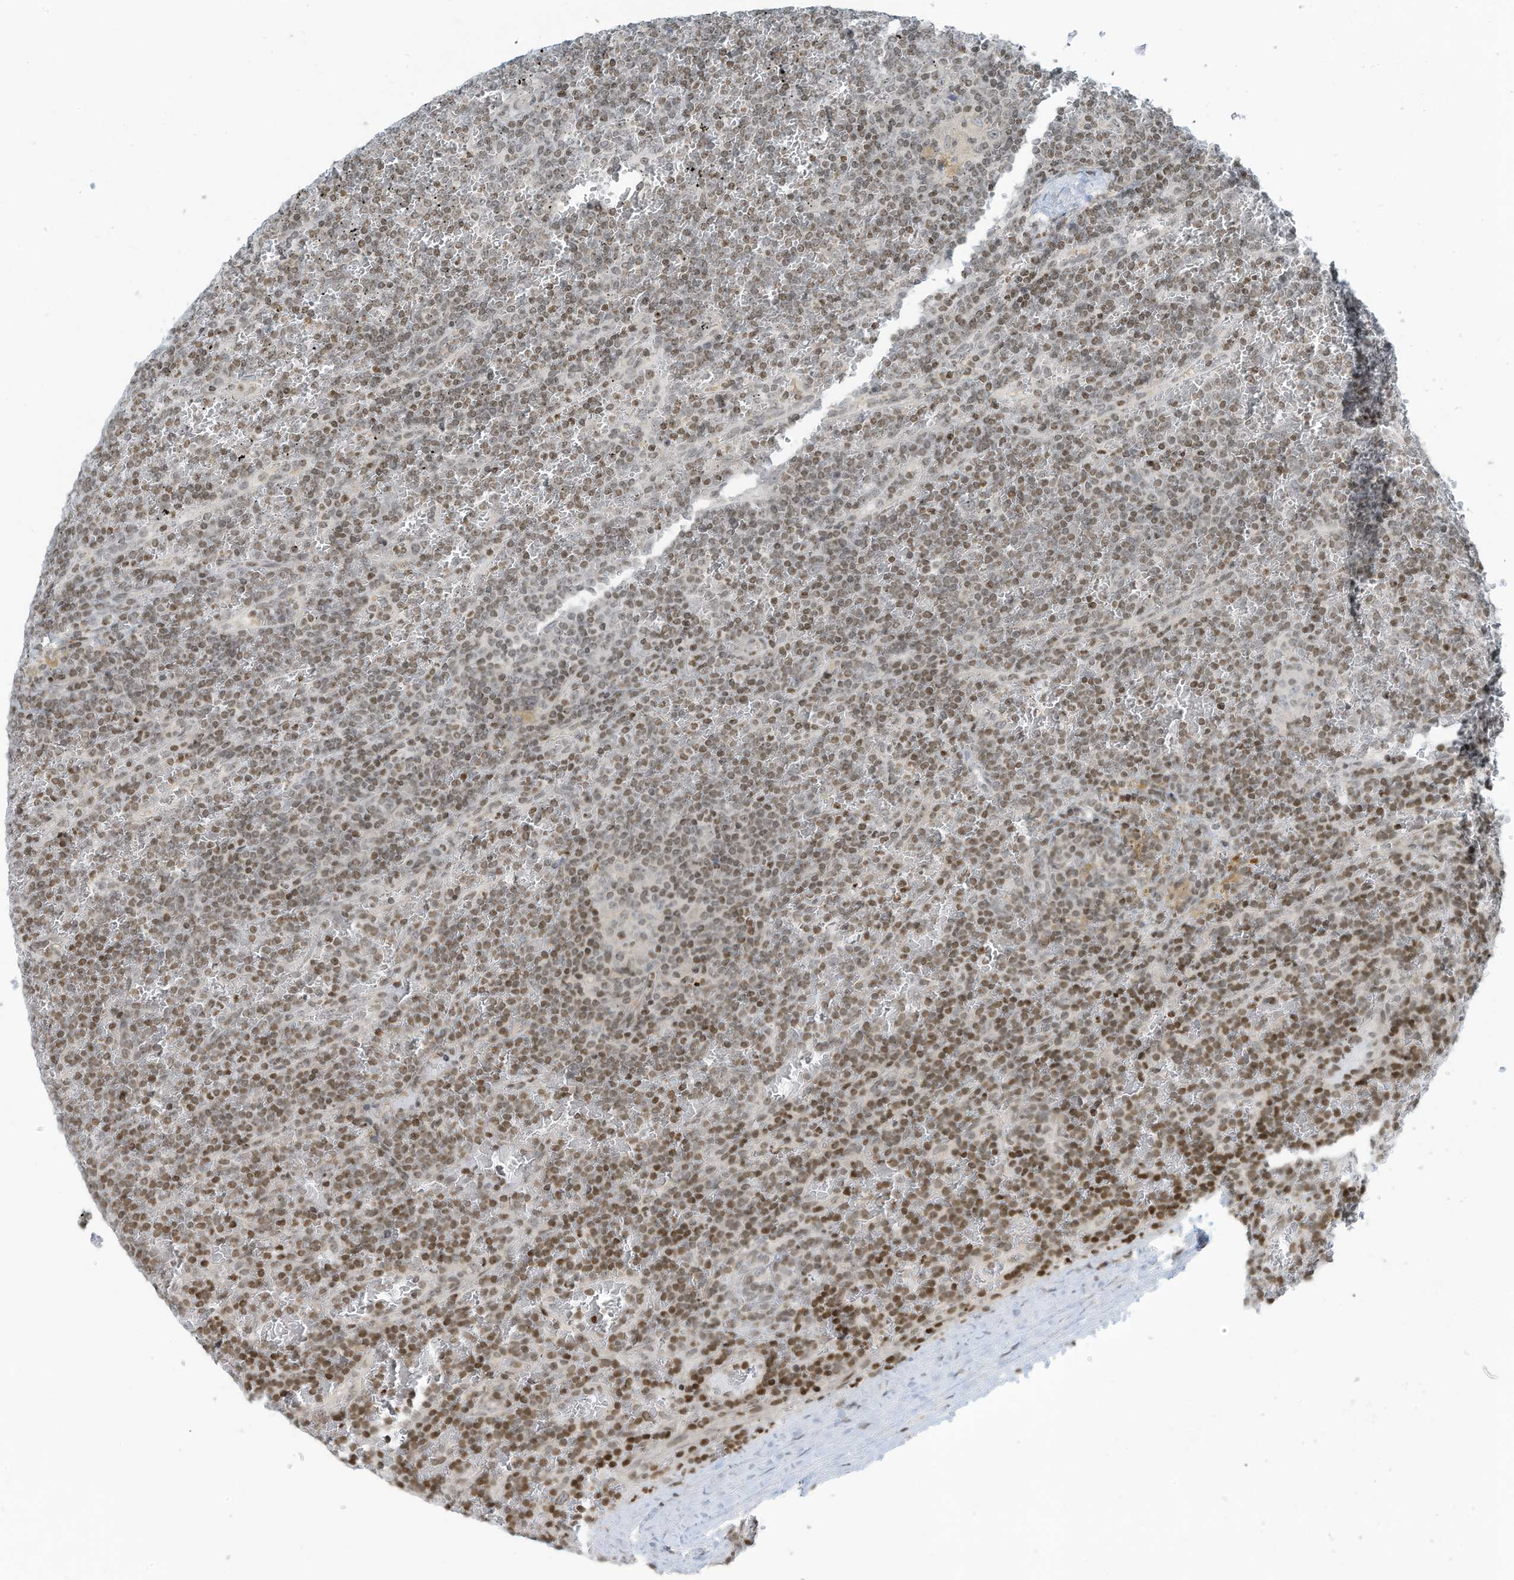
{"staining": {"intensity": "moderate", "quantity": ">75%", "location": "nuclear"}, "tissue": "lymphoma", "cell_type": "Tumor cells", "image_type": "cancer", "snomed": [{"axis": "morphology", "description": "Malignant lymphoma, non-Hodgkin's type, Low grade"}, {"axis": "topography", "description": "Spleen"}], "caption": "IHC image of neoplastic tissue: human low-grade malignant lymphoma, non-Hodgkin's type stained using immunohistochemistry reveals medium levels of moderate protein expression localized specifically in the nuclear of tumor cells, appearing as a nuclear brown color.", "gene": "ADI1", "patient": {"sex": "female", "age": 19}}